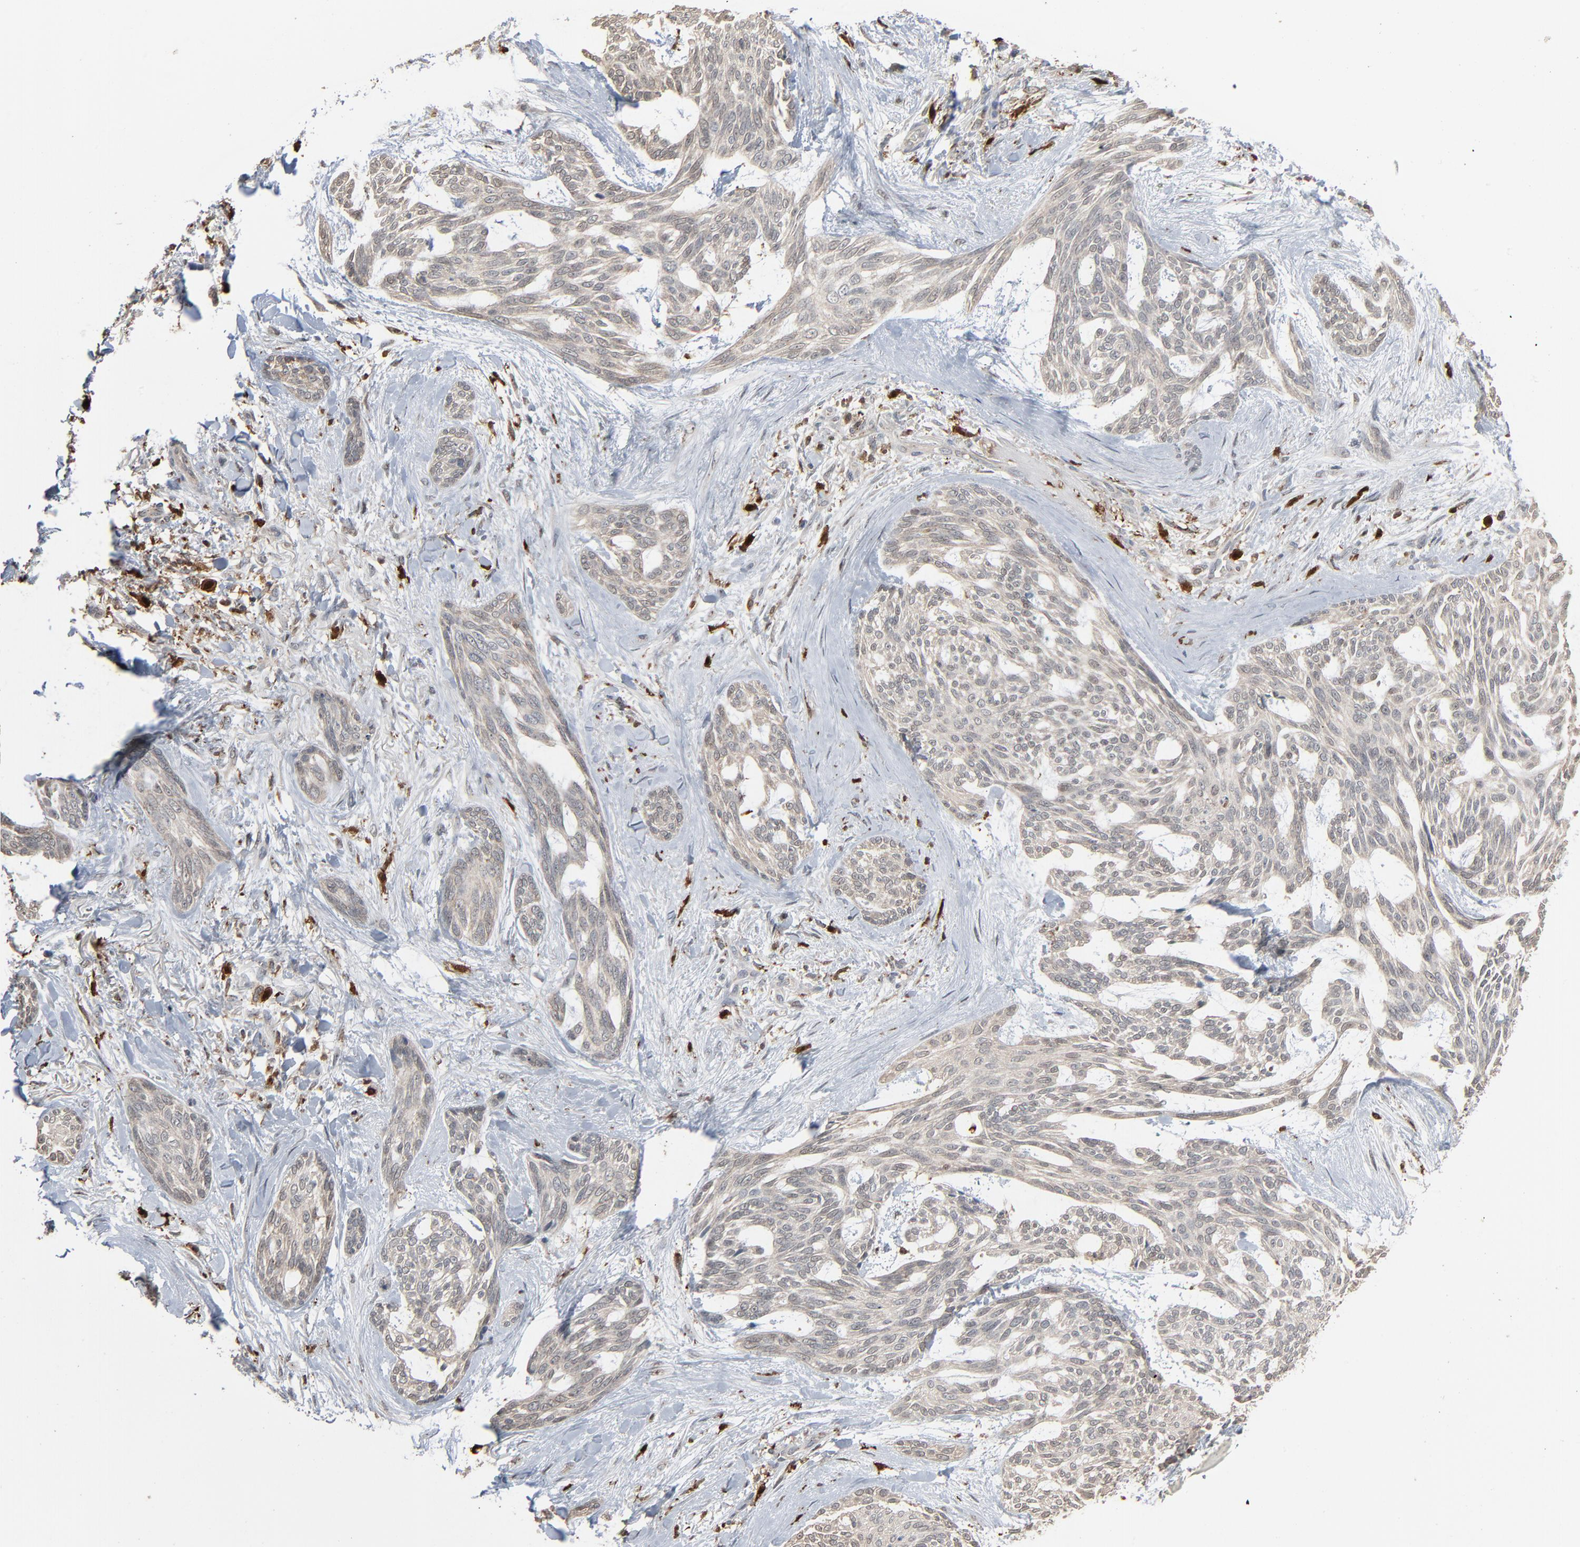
{"staining": {"intensity": "negative", "quantity": "none", "location": "none"}, "tissue": "skin cancer", "cell_type": "Tumor cells", "image_type": "cancer", "snomed": [{"axis": "morphology", "description": "Normal tissue, NOS"}, {"axis": "morphology", "description": "Basal cell carcinoma"}, {"axis": "topography", "description": "Skin"}], "caption": "Human skin cancer (basal cell carcinoma) stained for a protein using immunohistochemistry demonstrates no positivity in tumor cells.", "gene": "DOCK8", "patient": {"sex": "female", "age": 71}}